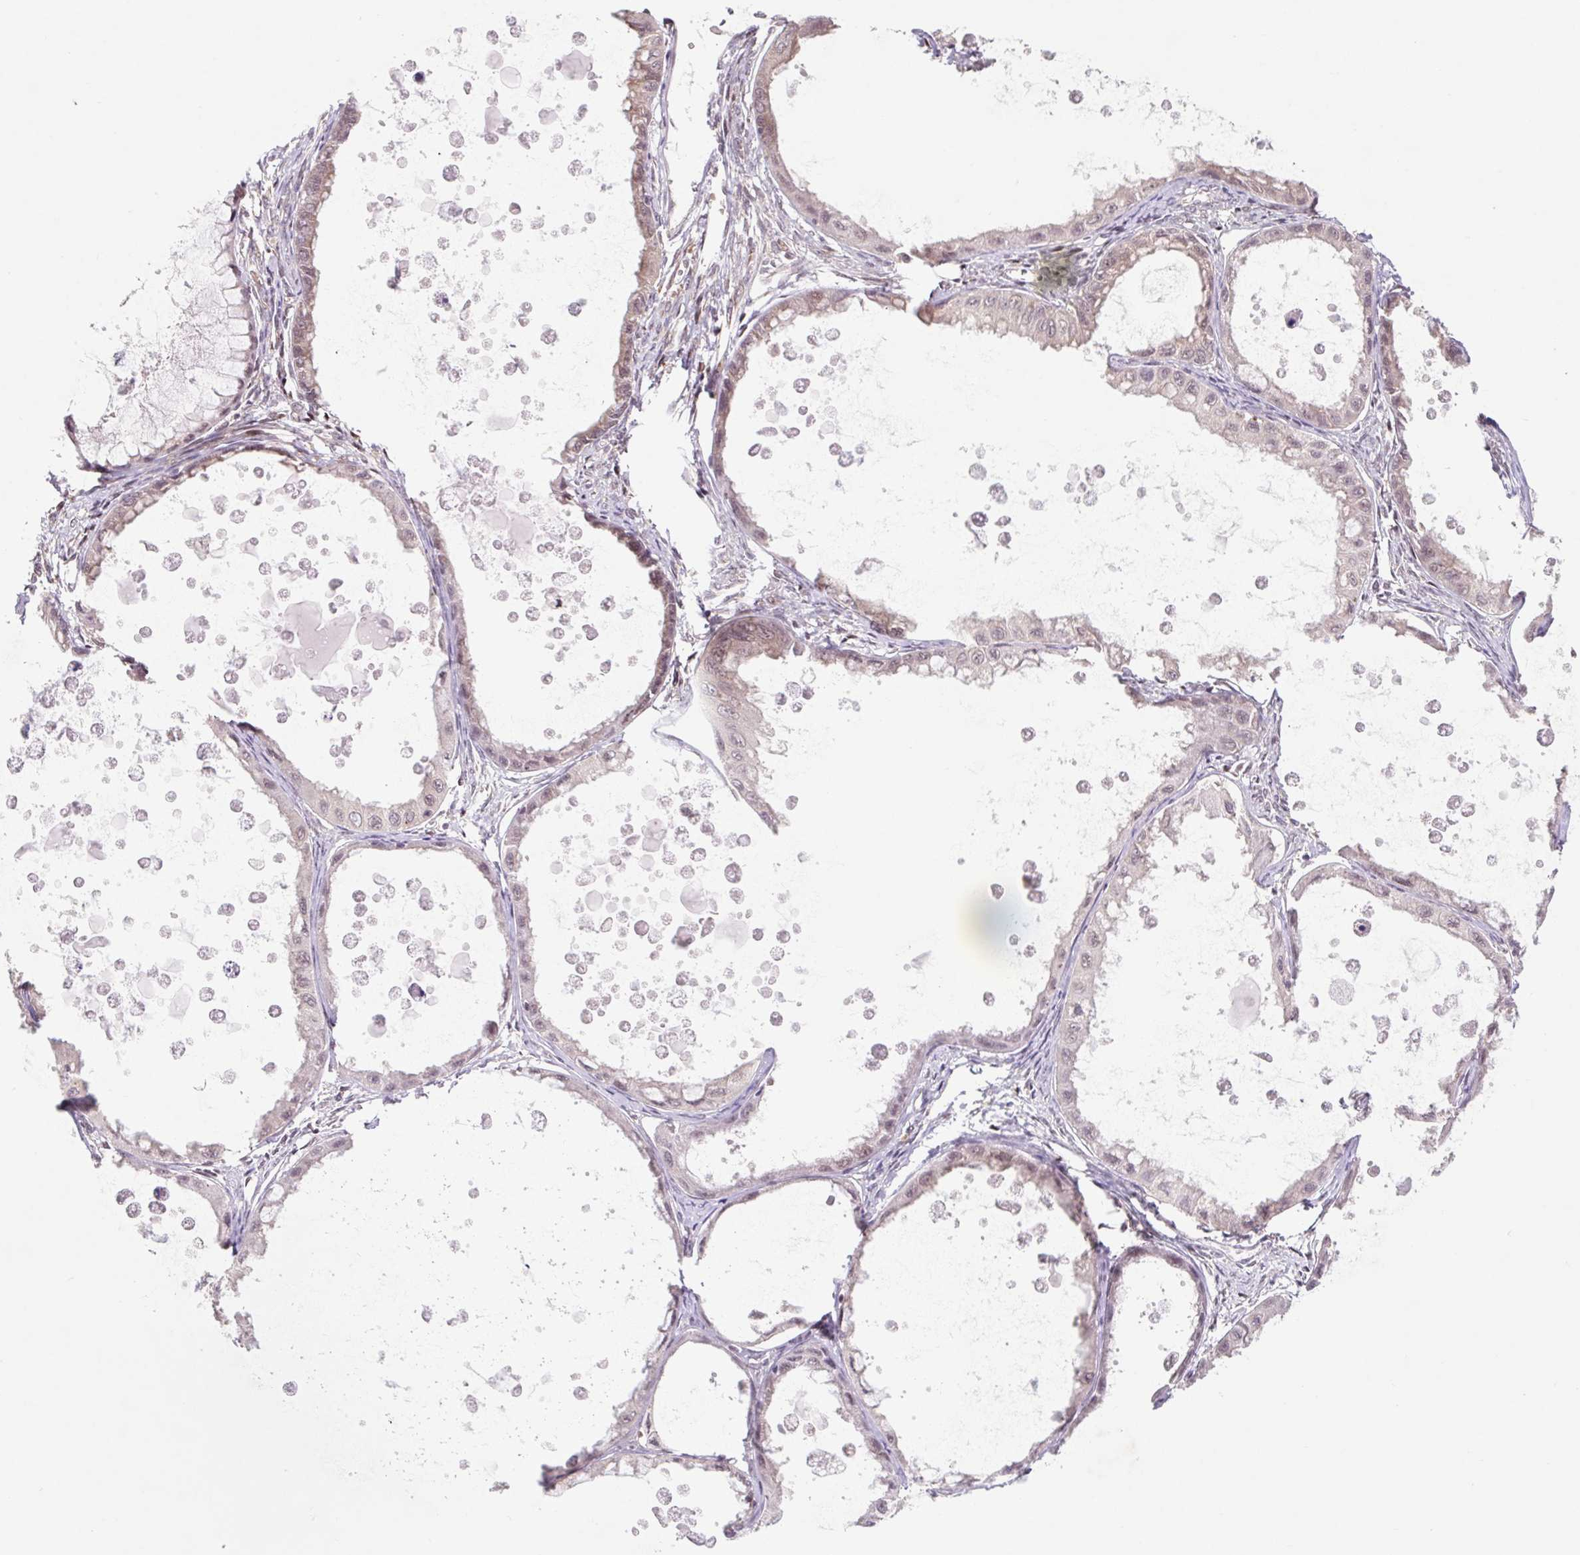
{"staining": {"intensity": "weak", "quantity": "25%-75%", "location": "cytoplasmic/membranous,nuclear"}, "tissue": "ovarian cancer", "cell_type": "Tumor cells", "image_type": "cancer", "snomed": [{"axis": "morphology", "description": "Cystadenocarcinoma, mucinous, NOS"}, {"axis": "topography", "description": "Ovary"}], "caption": "Weak cytoplasmic/membranous and nuclear staining for a protein is identified in about 25%-75% of tumor cells of ovarian cancer using immunohistochemistry (IHC).", "gene": "HFE", "patient": {"sex": "female", "age": 64}}